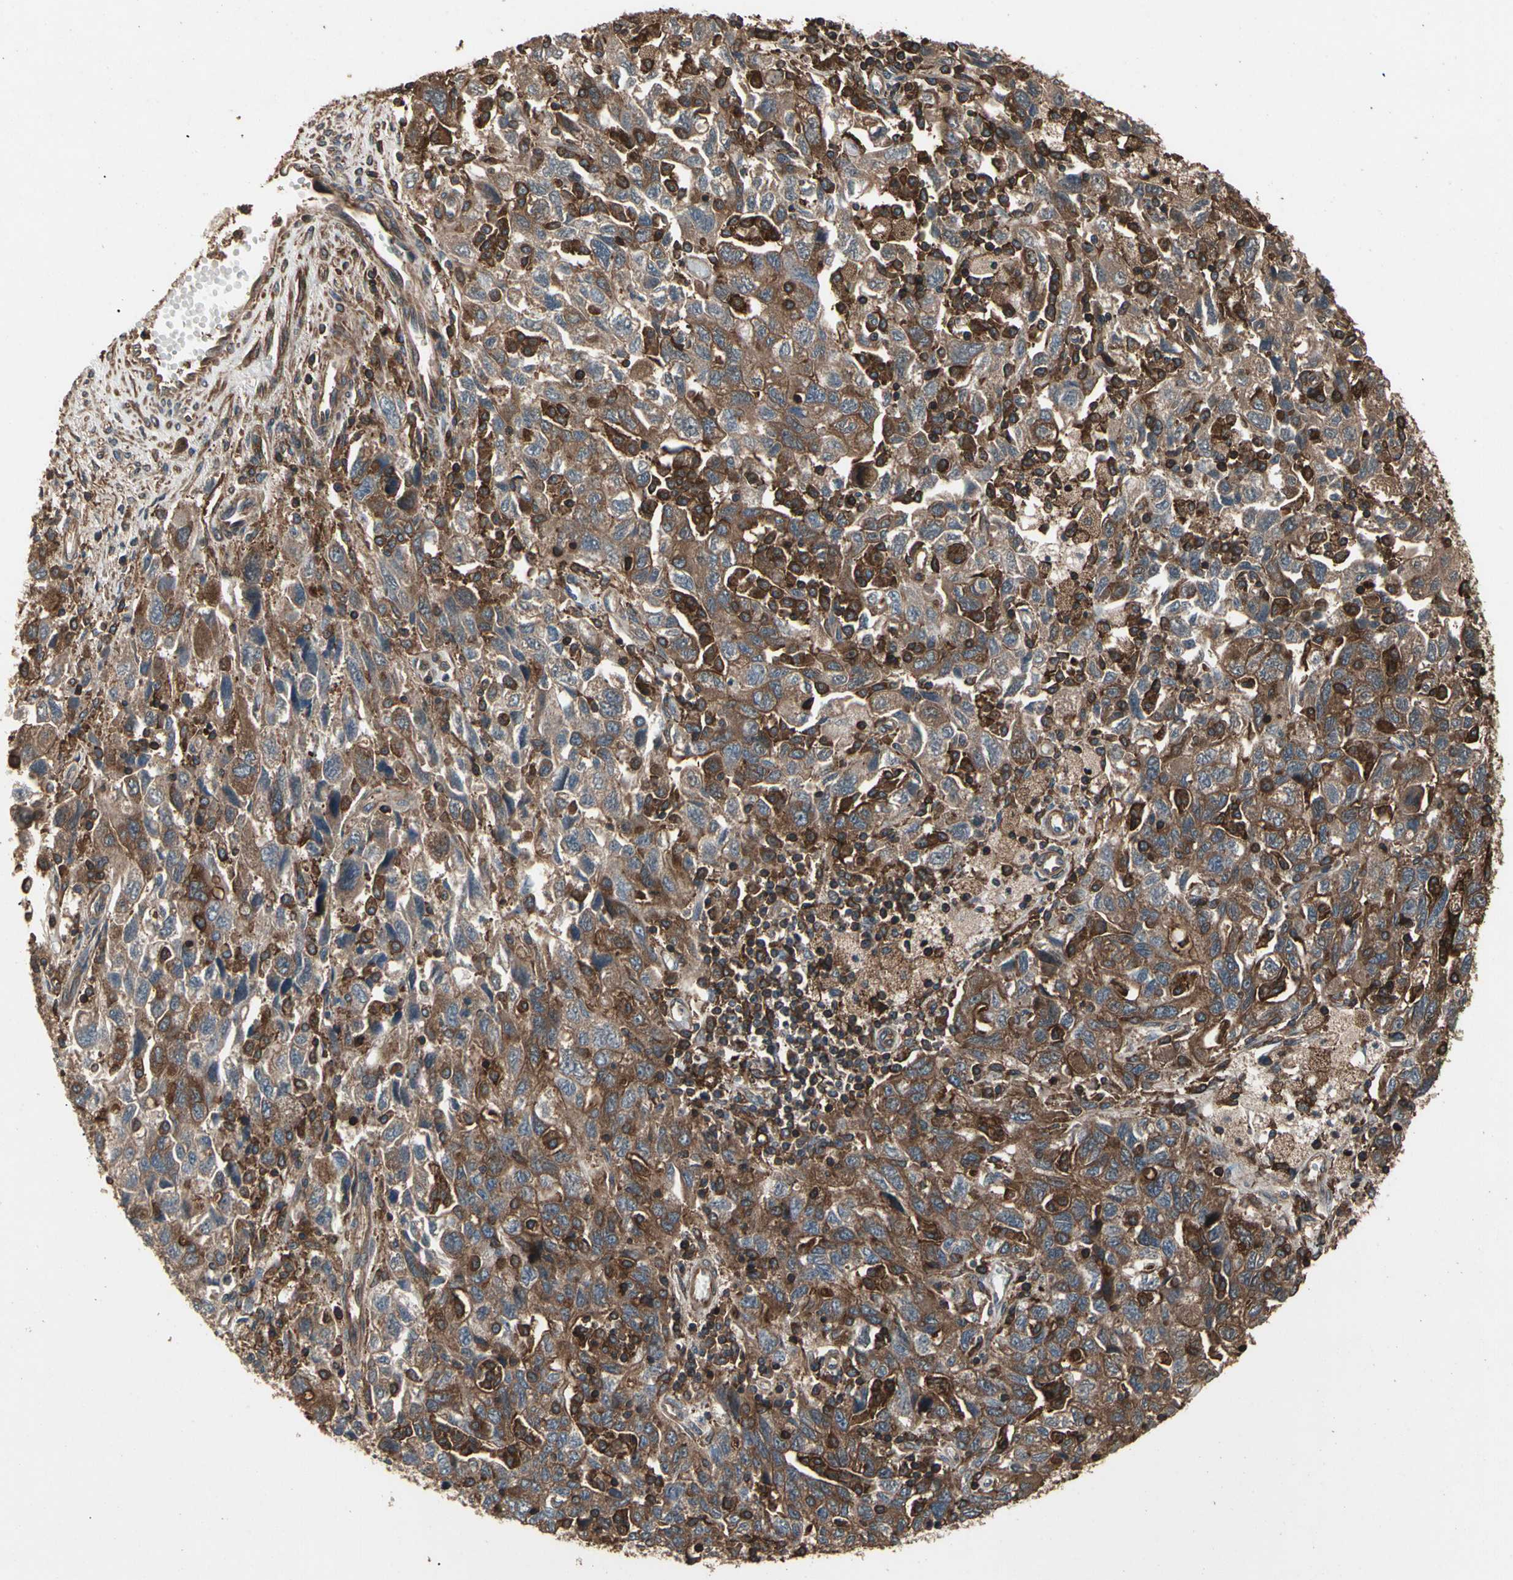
{"staining": {"intensity": "strong", "quantity": ">75%", "location": "cytoplasmic/membranous"}, "tissue": "ovarian cancer", "cell_type": "Tumor cells", "image_type": "cancer", "snomed": [{"axis": "morphology", "description": "Carcinoma, NOS"}, {"axis": "morphology", "description": "Cystadenocarcinoma, serous, NOS"}, {"axis": "topography", "description": "Ovary"}], "caption": "DAB immunohistochemical staining of human ovarian cancer (carcinoma) displays strong cytoplasmic/membranous protein expression in approximately >75% of tumor cells.", "gene": "AGBL2", "patient": {"sex": "female", "age": 69}}